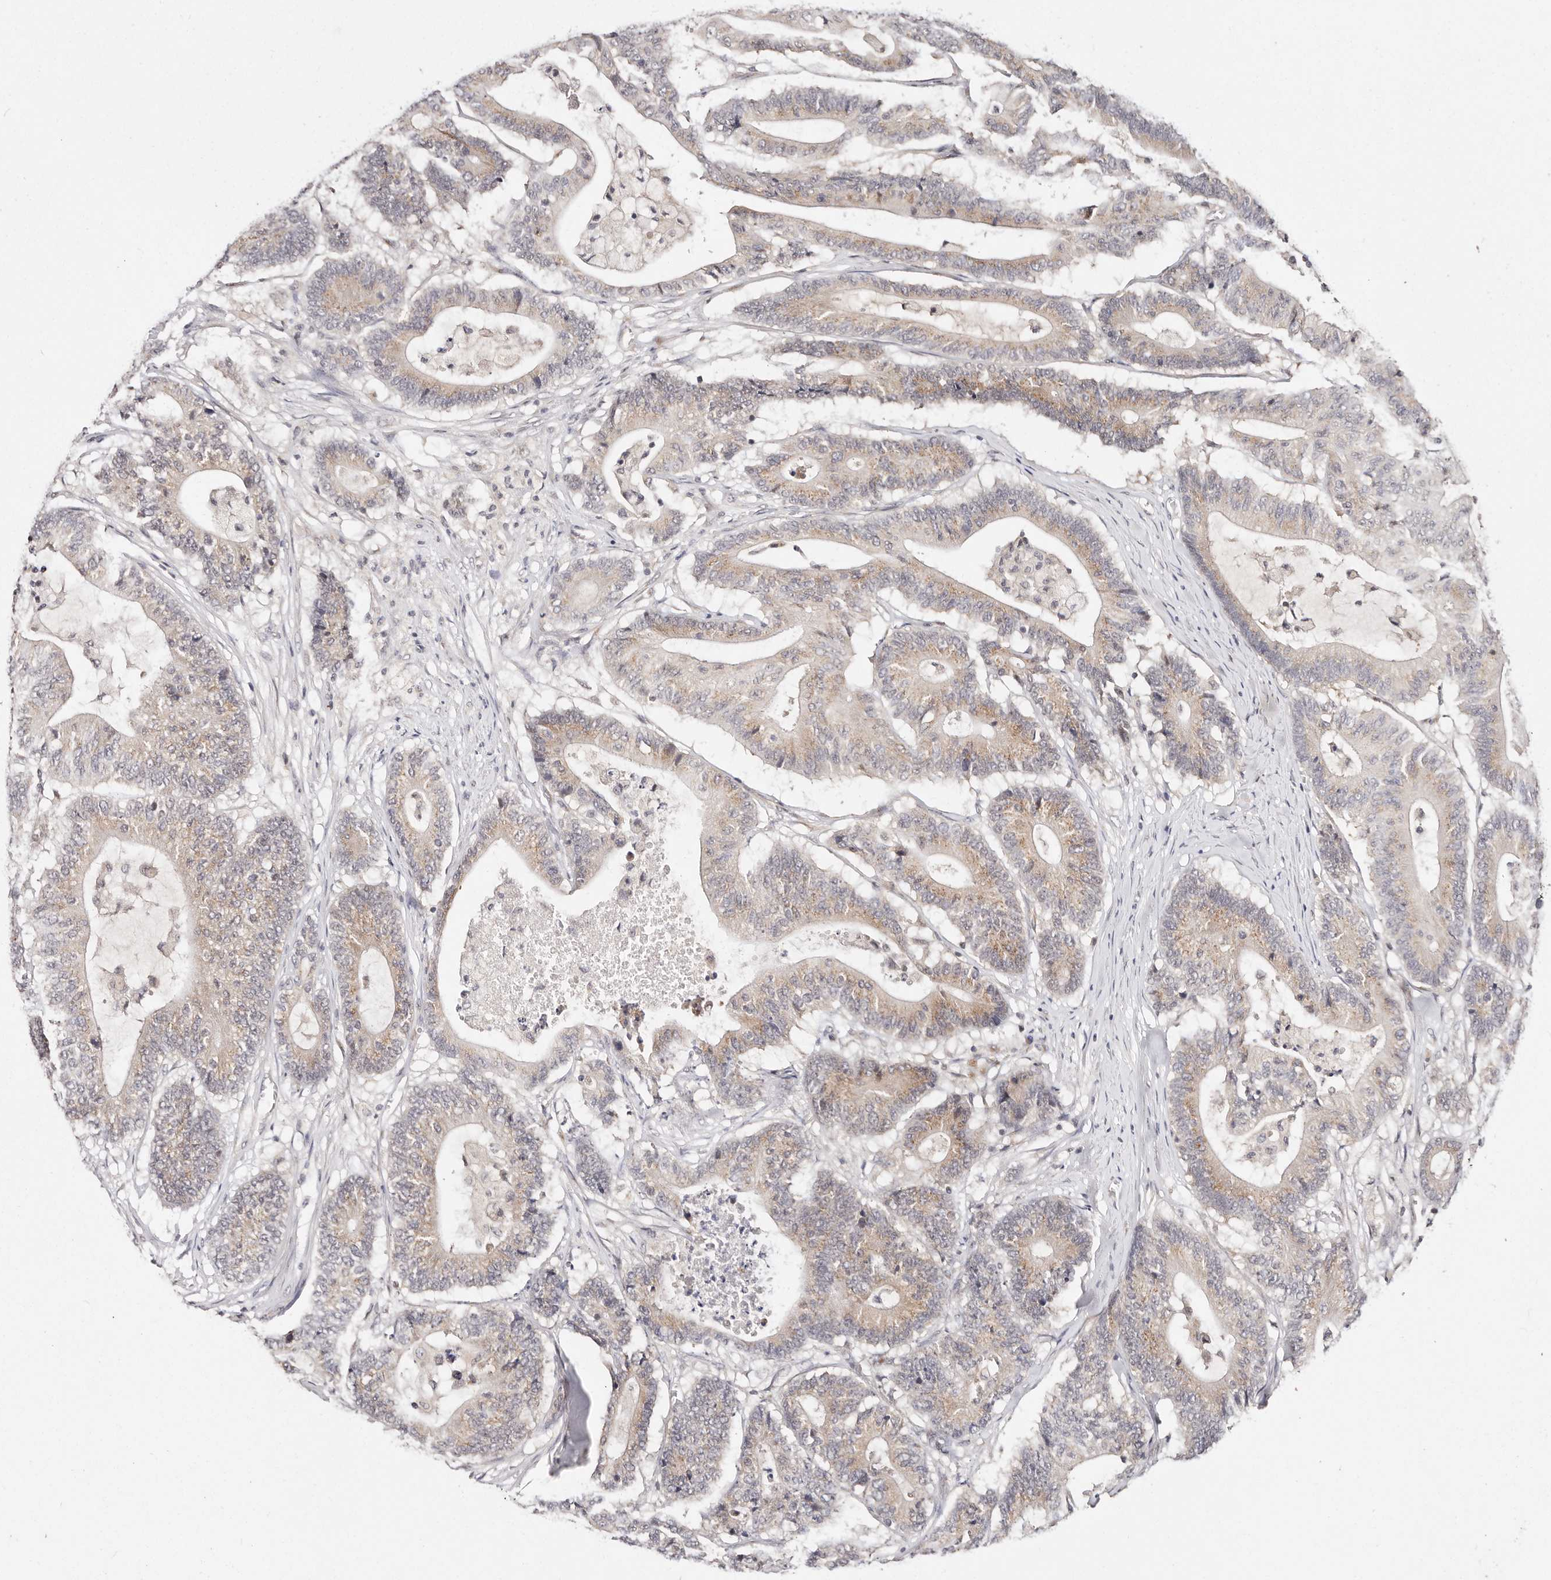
{"staining": {"intensity": "moderate", "quantity": "<25%", "location": "cytoplasmic/membranous"}, "tissue": "colorectal cancer", "cell_type": "Tumor cells", "image_type": "cancer", "snomed": [{"axis": "morphology", "description": "Adenocarcinoma, NOS"}, {"axis": "topography", "description": "Colon"}], "caption": "Moderate cytoplasmic/membranous staining is identified in about <25% of tumor cells in colorectal adenocarcinoma. The protein is shown in brown color, while the nuclei are stained blue.", "gene": "VIPAS39", "patient": {"sex": "female", "age": 84}}